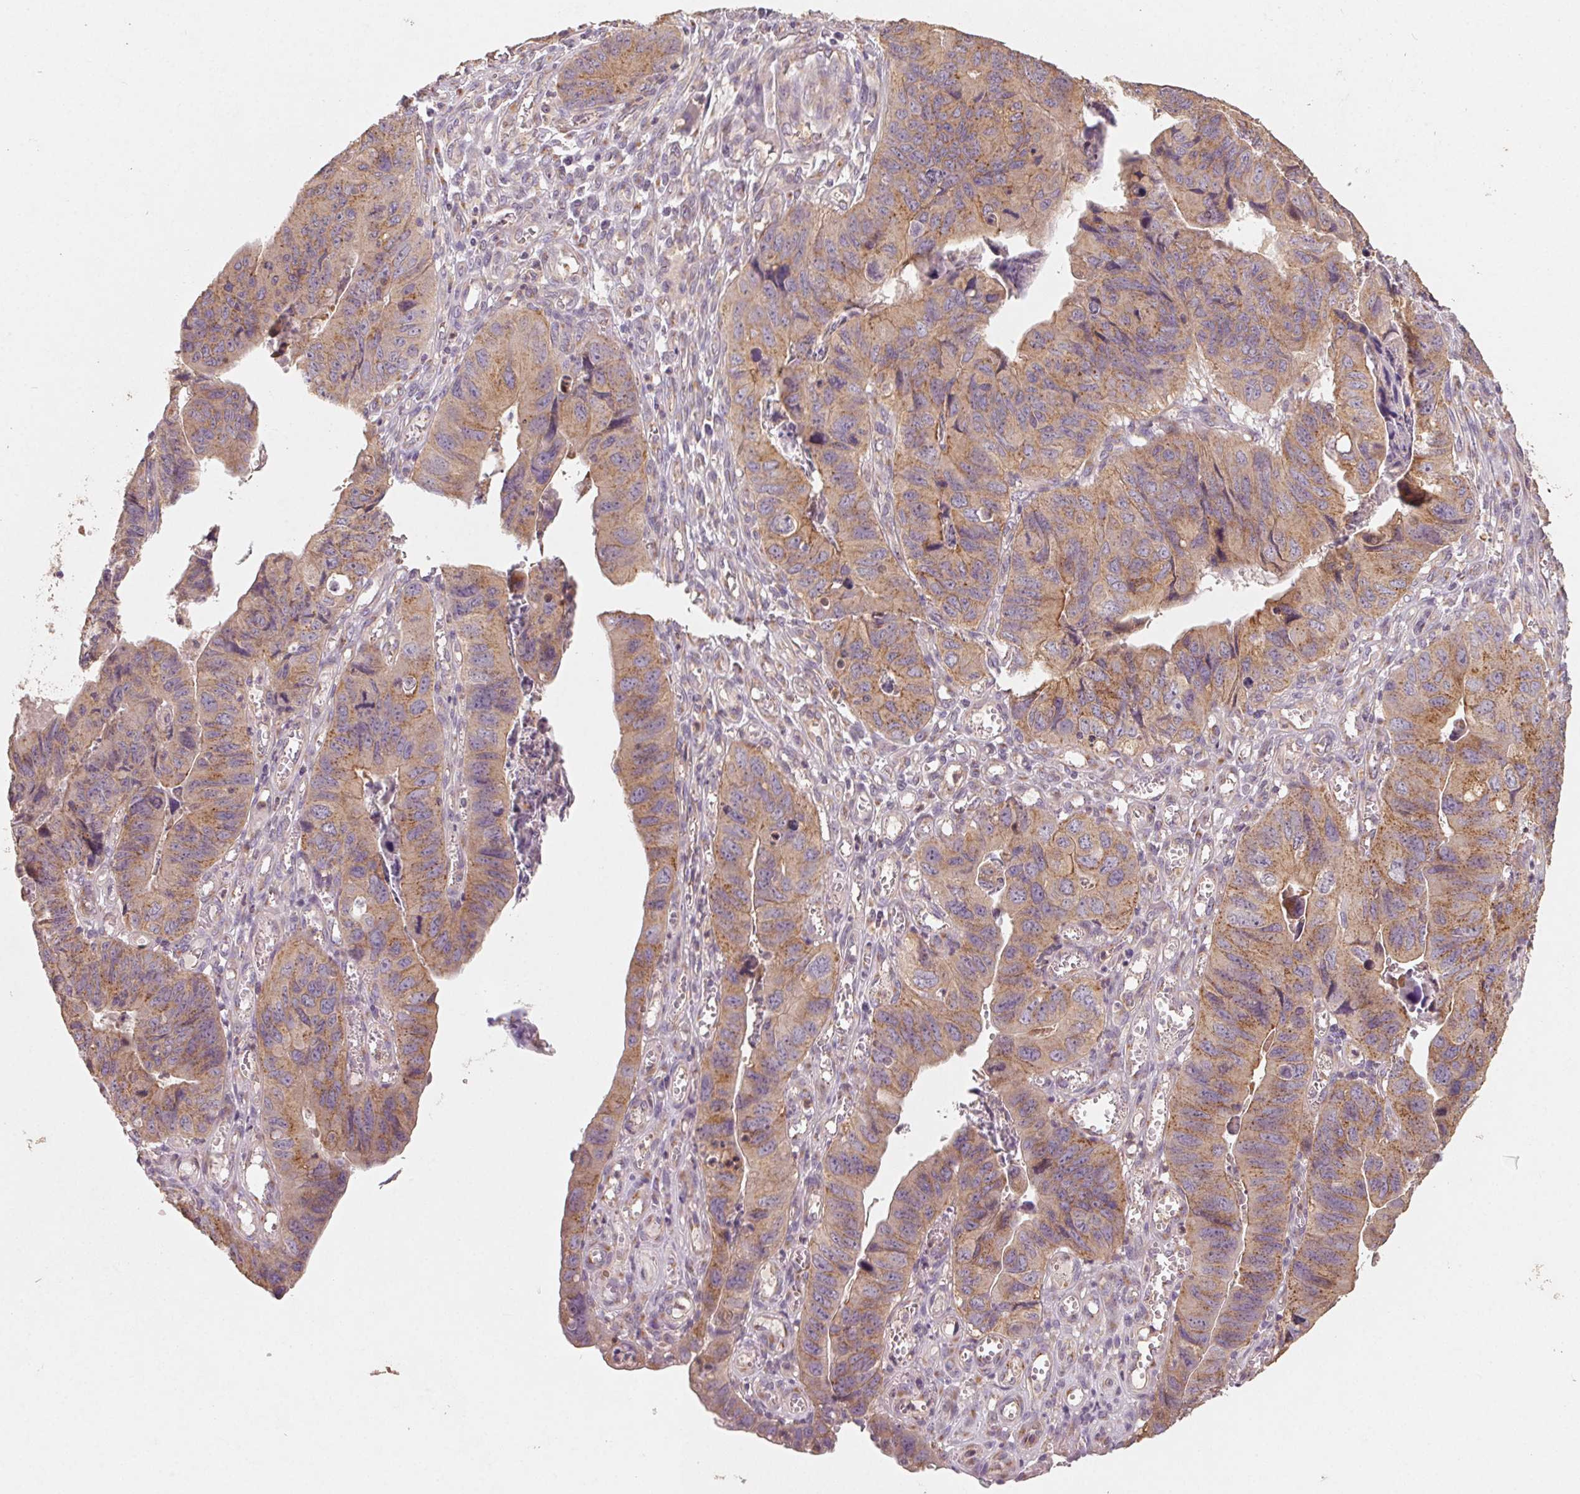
{"staining": {"intensity": "moderate", "quantity": ">75%", "location": "cytoplasmic/membranous"}, "tissue": "stomach cancer", "cell_type": "Tumor cells", "image_type": "cancer", "snomed": [{"axis": "morphology", "description": "Adenocarcinoma, NOS"}, {"axis": "topography", "description": "Stomach, lower"}], "caption": "Tumor cells demonstrate medium levels of moderate cytoplasmic/membranous staining in approximately >75% of cells in stomach cancer.", "gene": "AP1S1", "patient": {"sex": "male", "age": 77}}